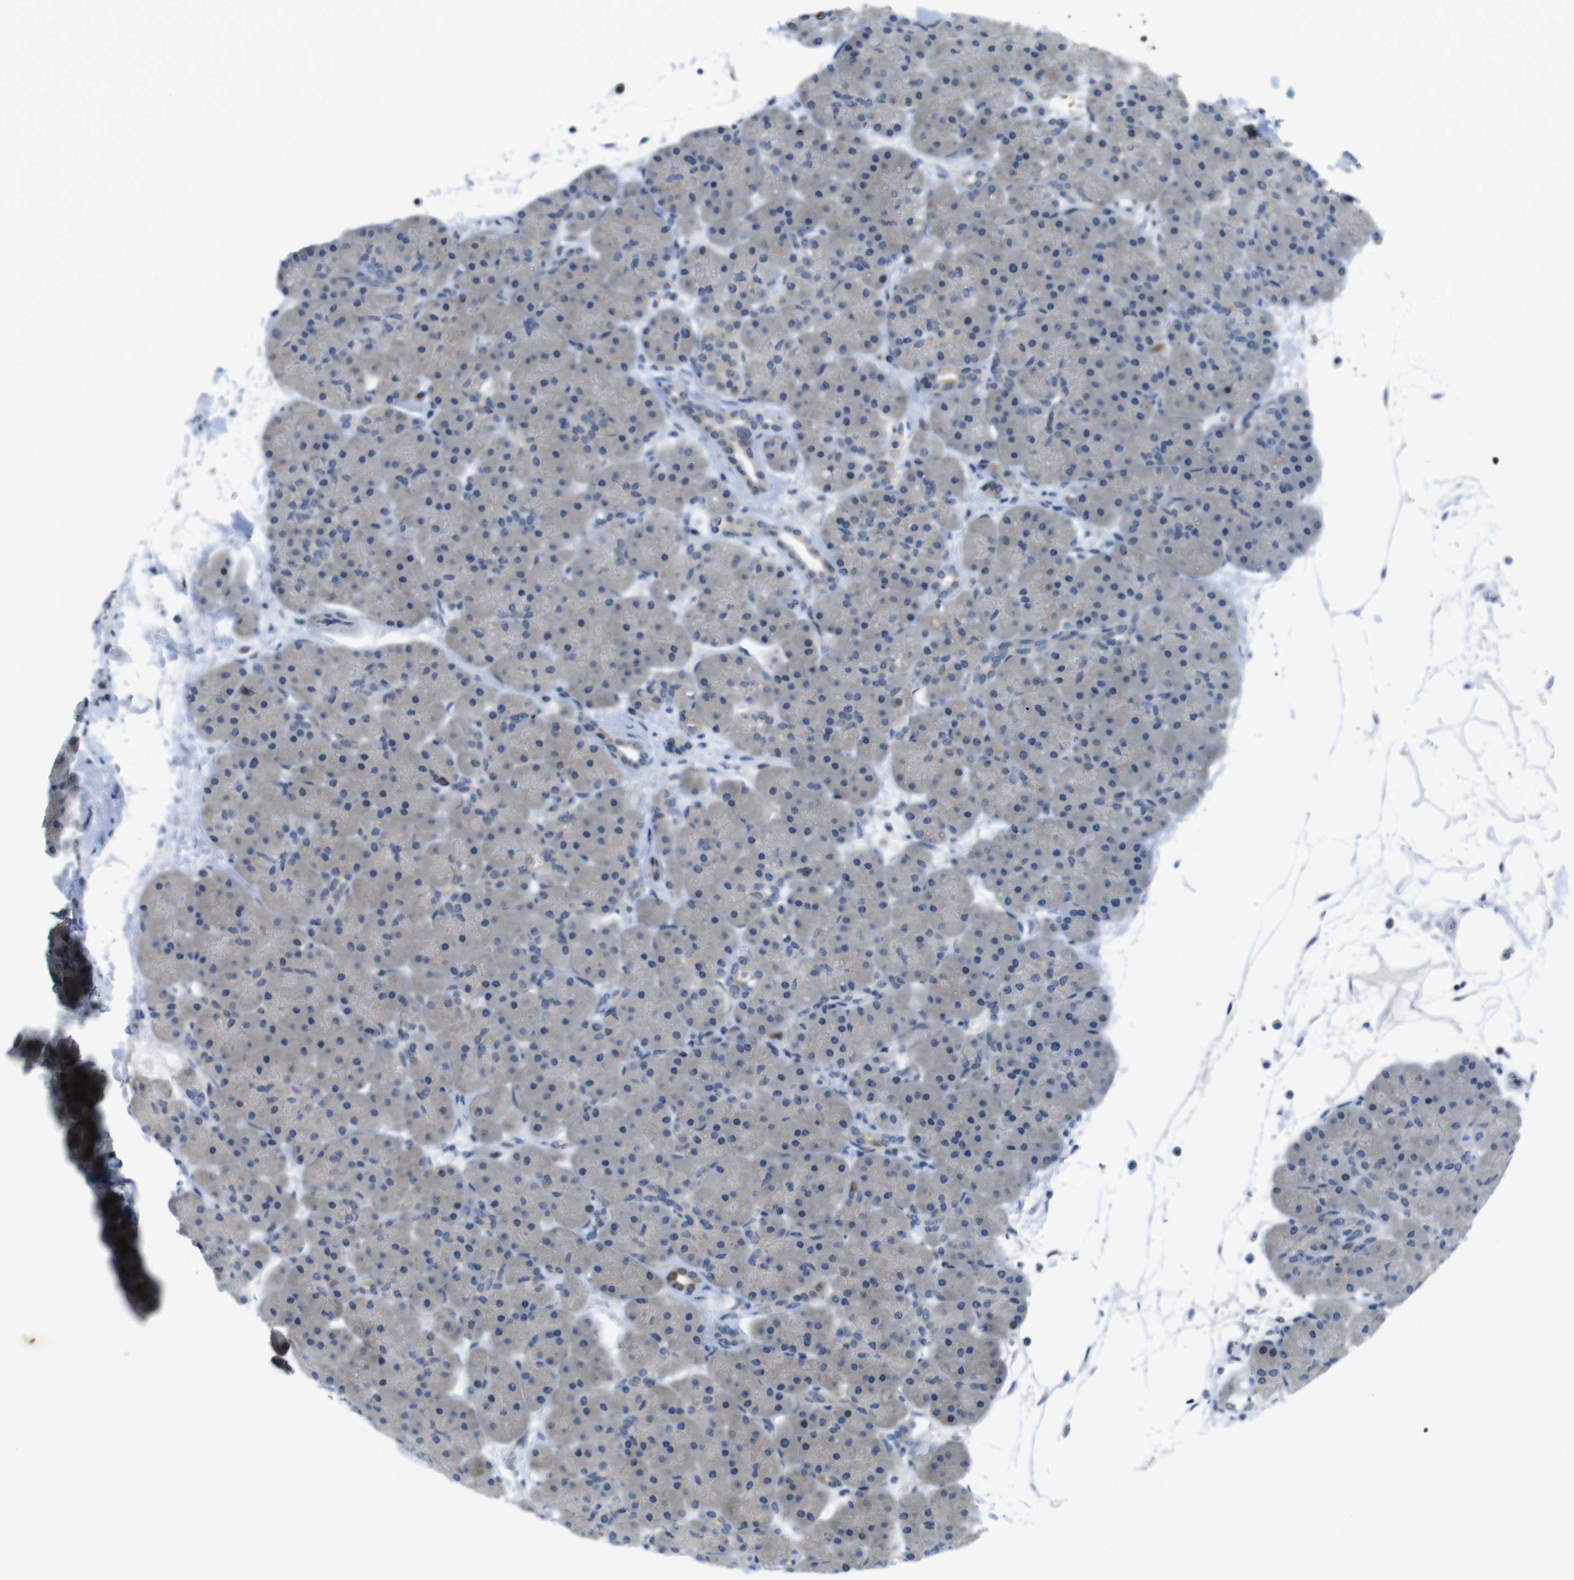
{"staining": {"intensity": "moderate", "quantity": "25%-75%", "location": "cytoplasmic/membranous"}, "tissue": "pancreas", "cell_type": "Exocrine glandular cells", "image_type": "normal", "snomed": [{"axis": "morphology", "description": "Normal tissue, NOS"}, {"axis": "topography", "description": "Pancreas"}], "caption": "The micrograph demonstrates immunohistochemical staining of benign pancreas. There is moderate cytoplasmic/membranous staining is present in about 25%-75% of exocrine glandular cells.", "gene": "ZDHHC3", "patient": {"sex": "male", "age": 66}}